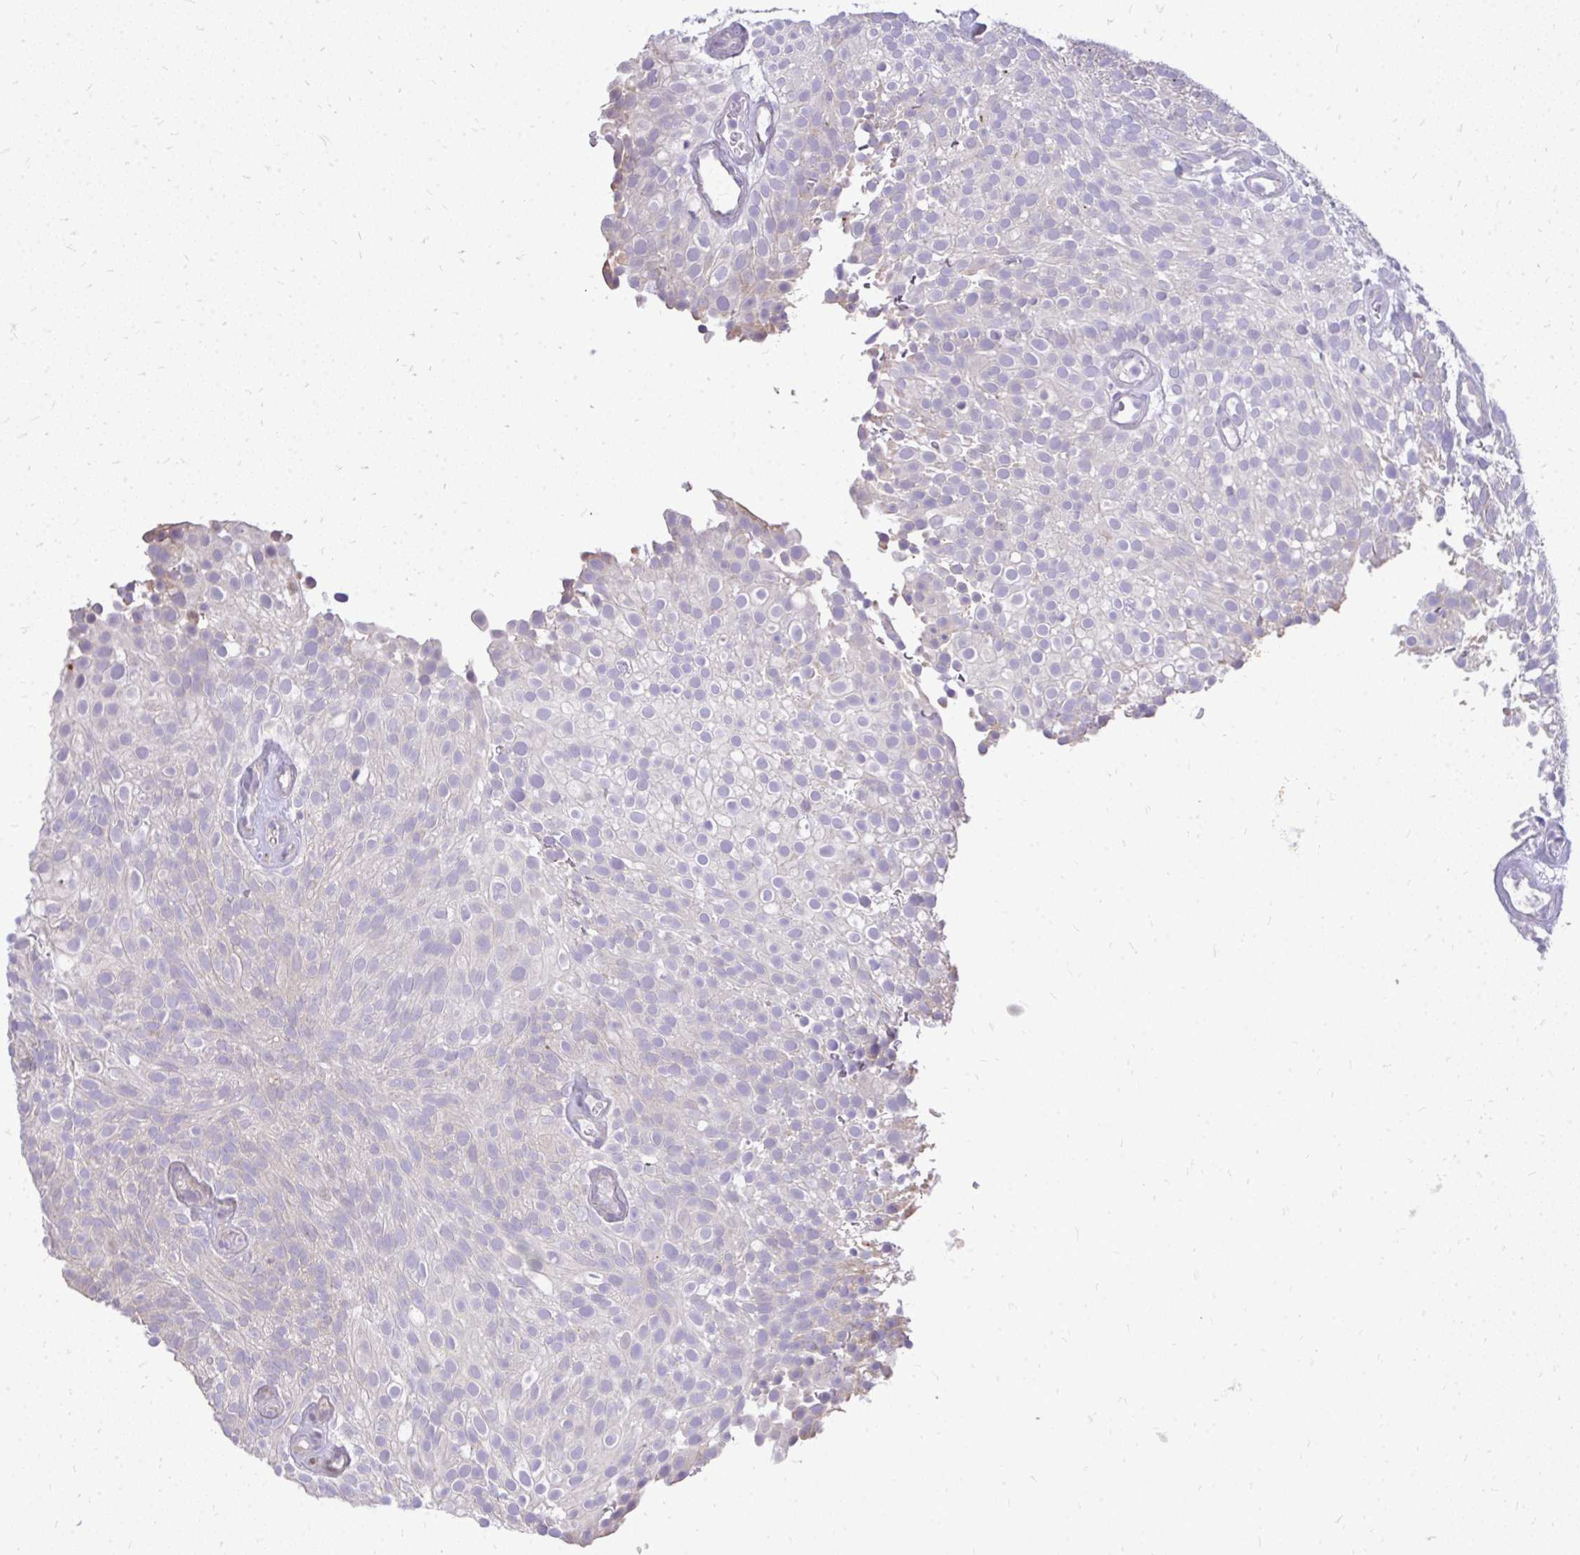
{"staining": {"intensity": "negative", "quantity": "none", "location": "none"}, "tissue": "urothelial cancer", "cell_type": "Tumor cells", "image_type": "cancer", "snomed": [{"axis": "morphology", "description": "Urothelial carcinoma, Low grade"}, {"axis": "topography", "description": "Urinary bladder"}], "caption": "Tumor cells show no significant staining in urothelial cancer.", "gene": "OR8D1", "patient": {"sex": "male", "age": 78}}